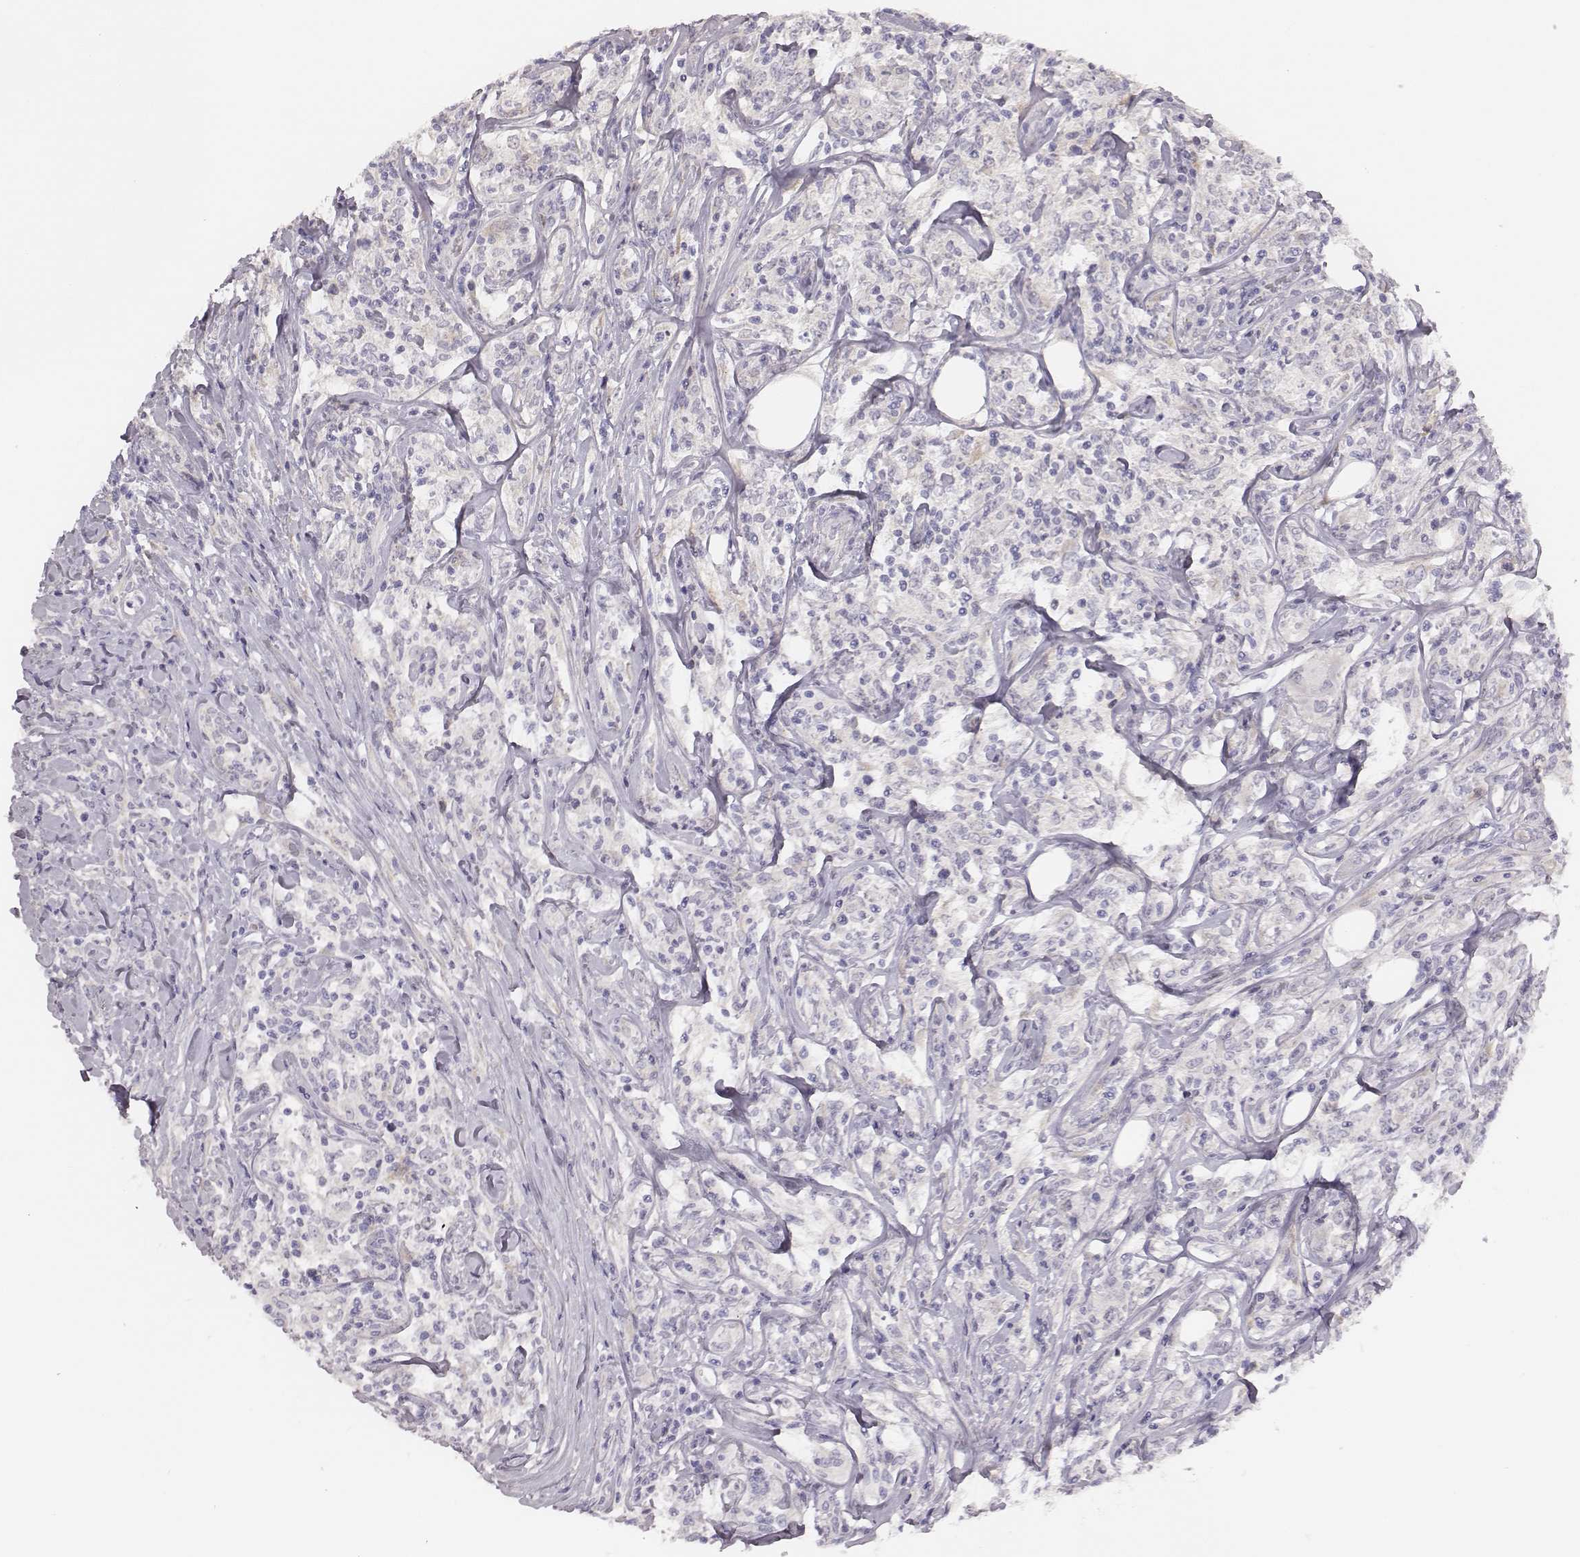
{"staining": {"intensity": "negative", "quantity": "none", "location": "none"}, "tissue": "lymphoma", "cell_type": "Tumor cells", "image_type": "cancer", "snomed": [{"axis": "morphology", "description": "Malignant lymphoma, non-Hodgkin's type, High grade"}, {"axis": "topography", "description": "Lymph node"}], "caption": "High power microscopy micrograph of an immunohistochemistry histopathology image of high-grade malignant lymphoma, non-Hodgkin's type, revealing no significant staining in tumor cells.", "gene": "PBK", "patient": {"sex": "female", "age": 84}}